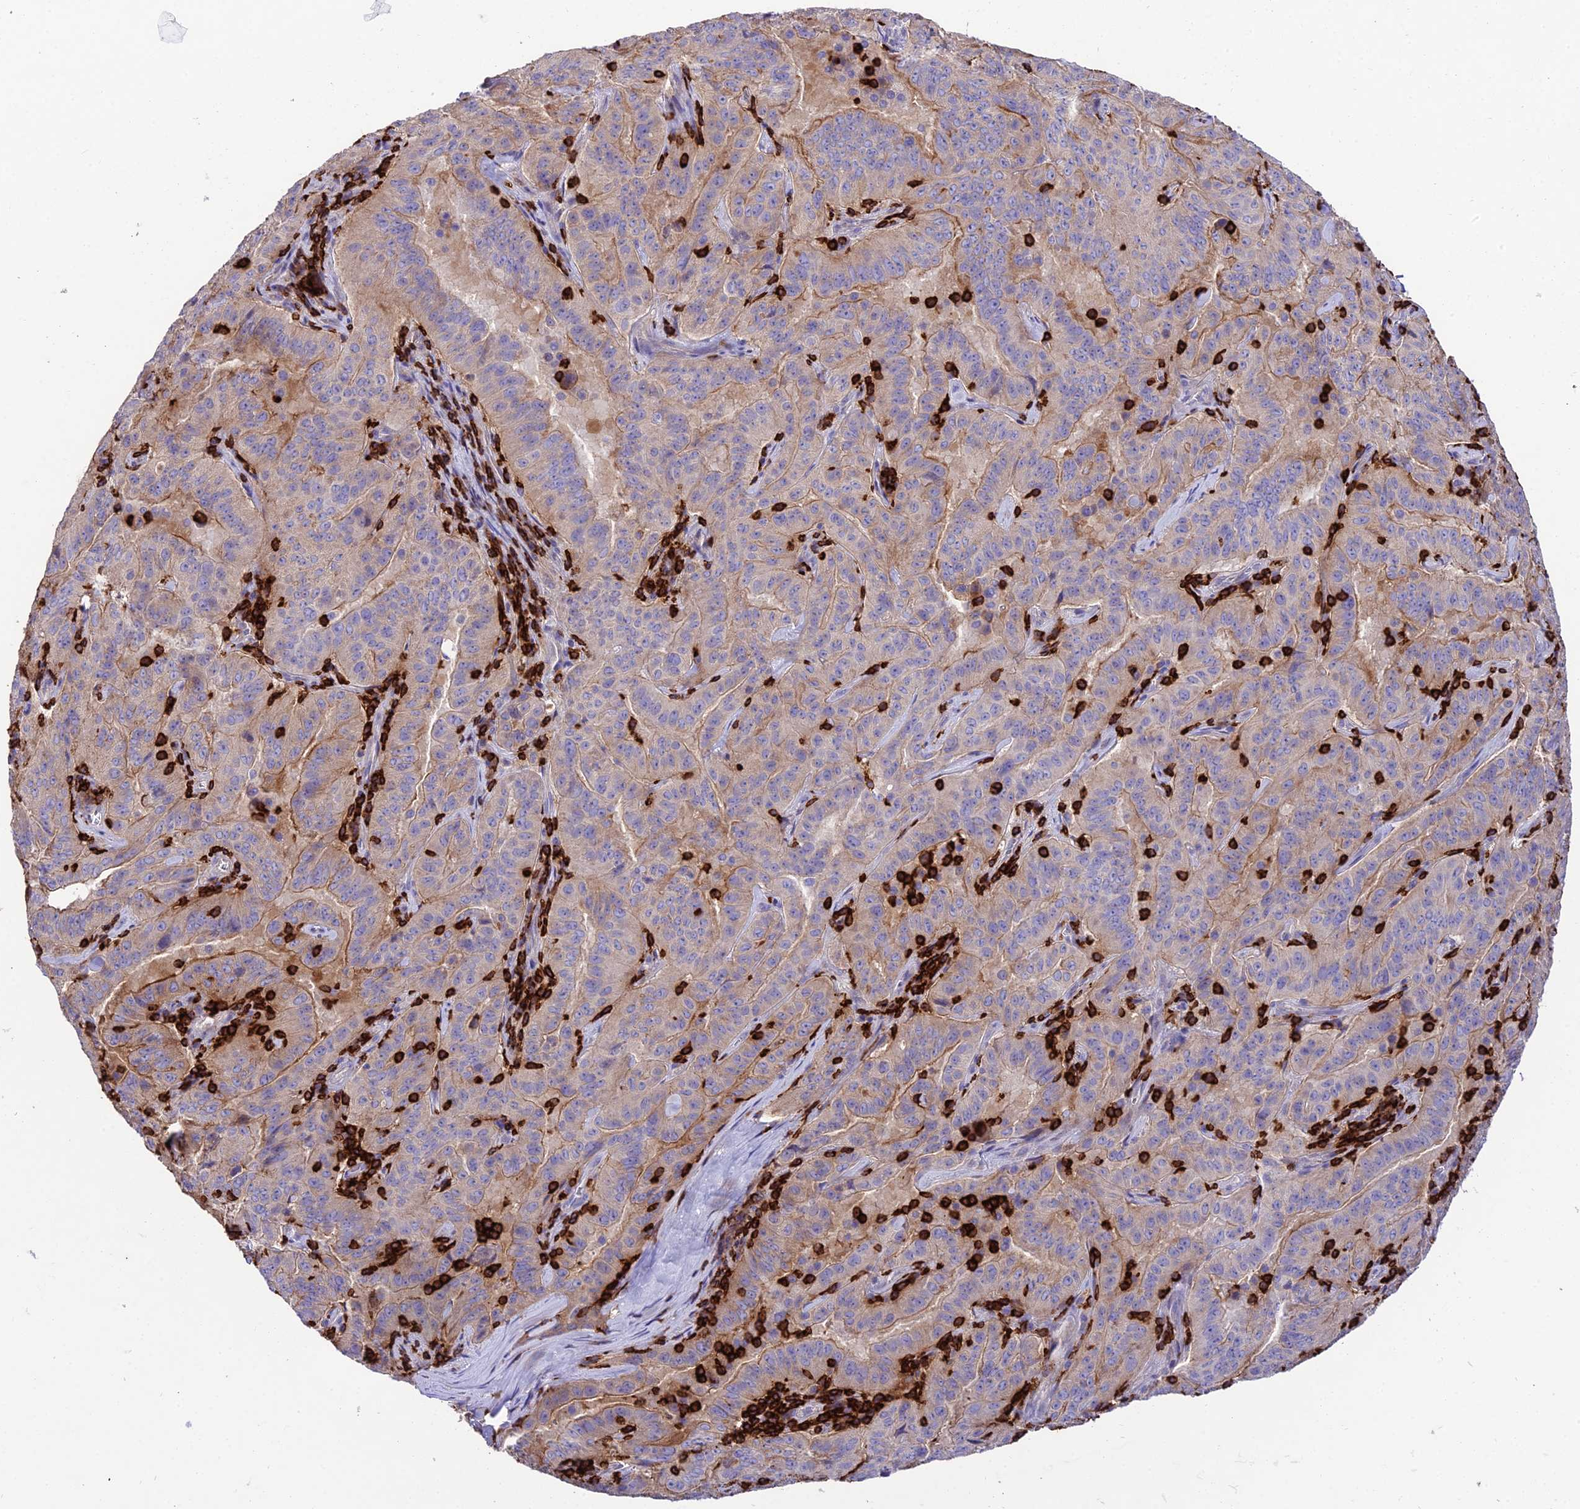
{"staining": {"intensity": "weak", "quantity": "25%-75%", "location": "cytoplasmic/membranous"}, "tissue": "pancreatic cancer", "cell_type": "Tumor cells", "image_type": "cancer", "snomed": [{"axis": "morphology", "description": "Adenocarcinoma, NOS"}, {"axis": "topography", "description": "Pancreas"}], "caption": "There is low levels of weak cytoplasmic/membranous positivity in tumor cells of adenocarcinoma (pancreatic), as demonstrated by immunohistochemical staining (brown color).", "gene": "PTPRCAP", "patient": {"sex": "male", "age": 63}}